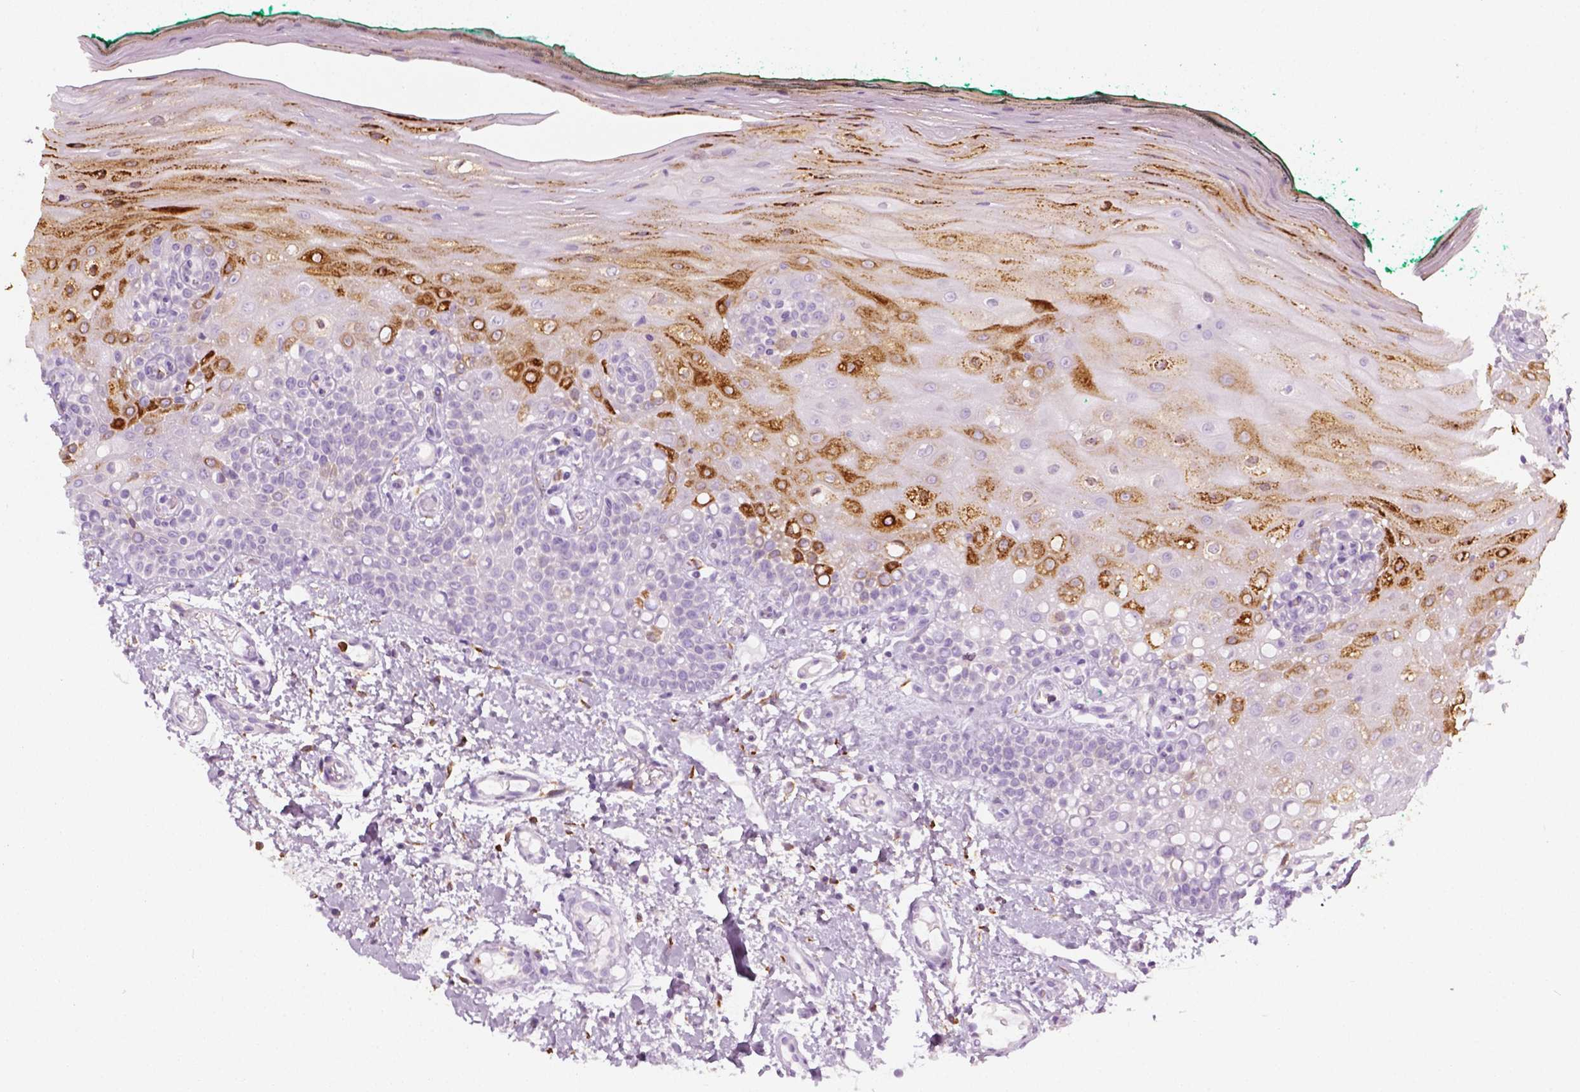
{"staining": {"intensity": "strong", "quantity": "<25%", "location": "cytoplasmic/membranous"}, "tissue": "oral mucosa", "cell_type": "Squamous epithelial cells", "image_type": "normal", "snomed": [{"axis": "morphology", "description": "Normal tissue, NOS"}, {"axis": "topography", "description": "Oral tissue"}], "caption": "This photomicrograph displays IHC staining of benign human oral mucosa, with medium strong cytoplasmic/membranous expression in about <25% of squamous epithelial cells.", "gene": "CES1", "patient": {"sex": "female", "age": 83}}